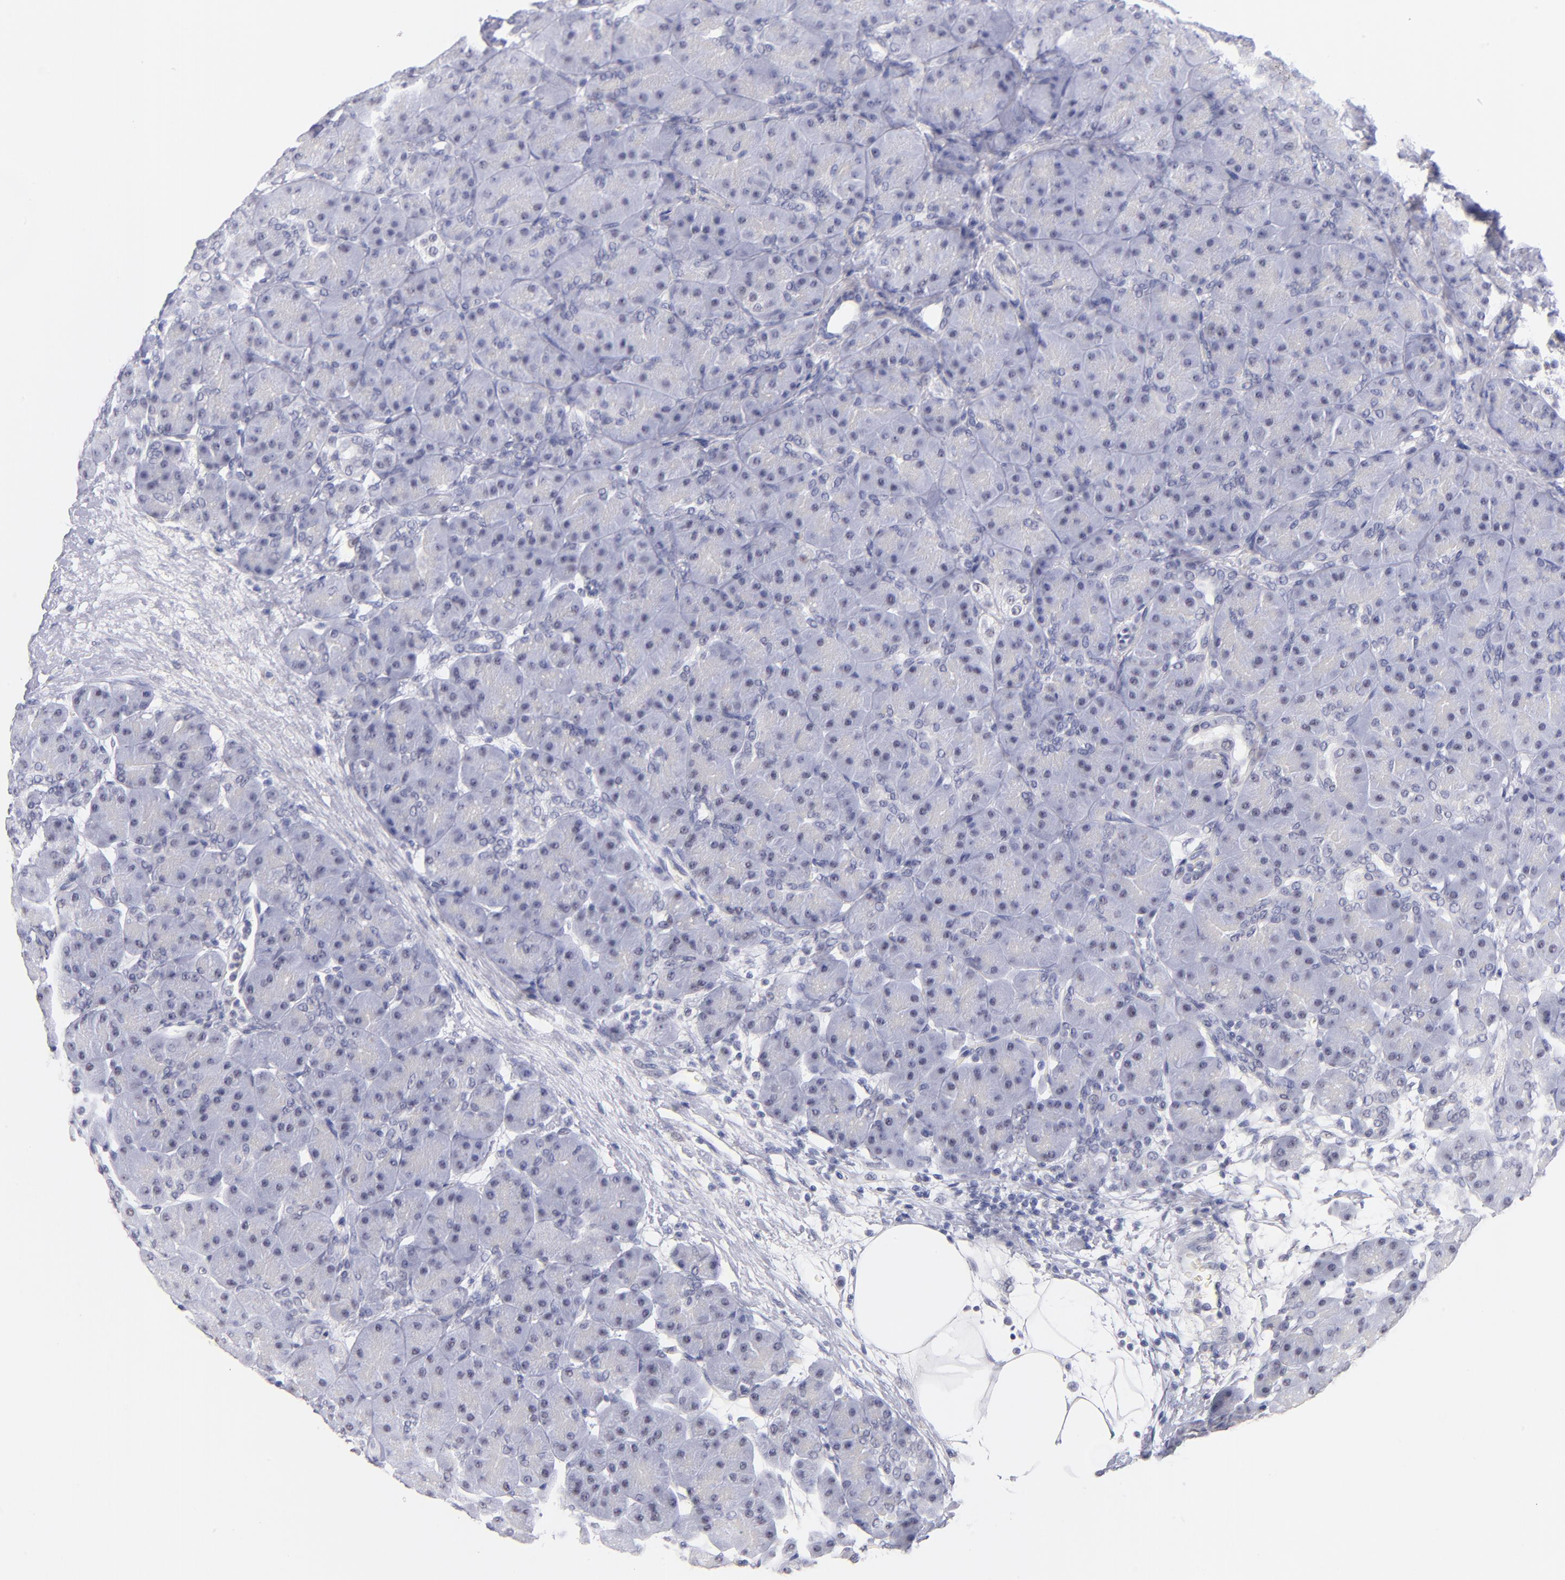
{"staining": {"intensity": "negative", "quantity": "none", "location": "none"}, "tissue": "pancreas", "cell_type": "Exocrine glandular cells", "image_type": "normal", "snomed": [{"axis": "morphology", "description": "Normal tissue, NOS"}, {"axis": "topography", "description": "Pancreas"}], "caption": "This is an immunohistochemistry (IHC) image of unremarkable pancreas. There is no positivity in exocrine glandular cells.", "gene": "SNRPB", "patient": {"sex": "male", "age": 66}}